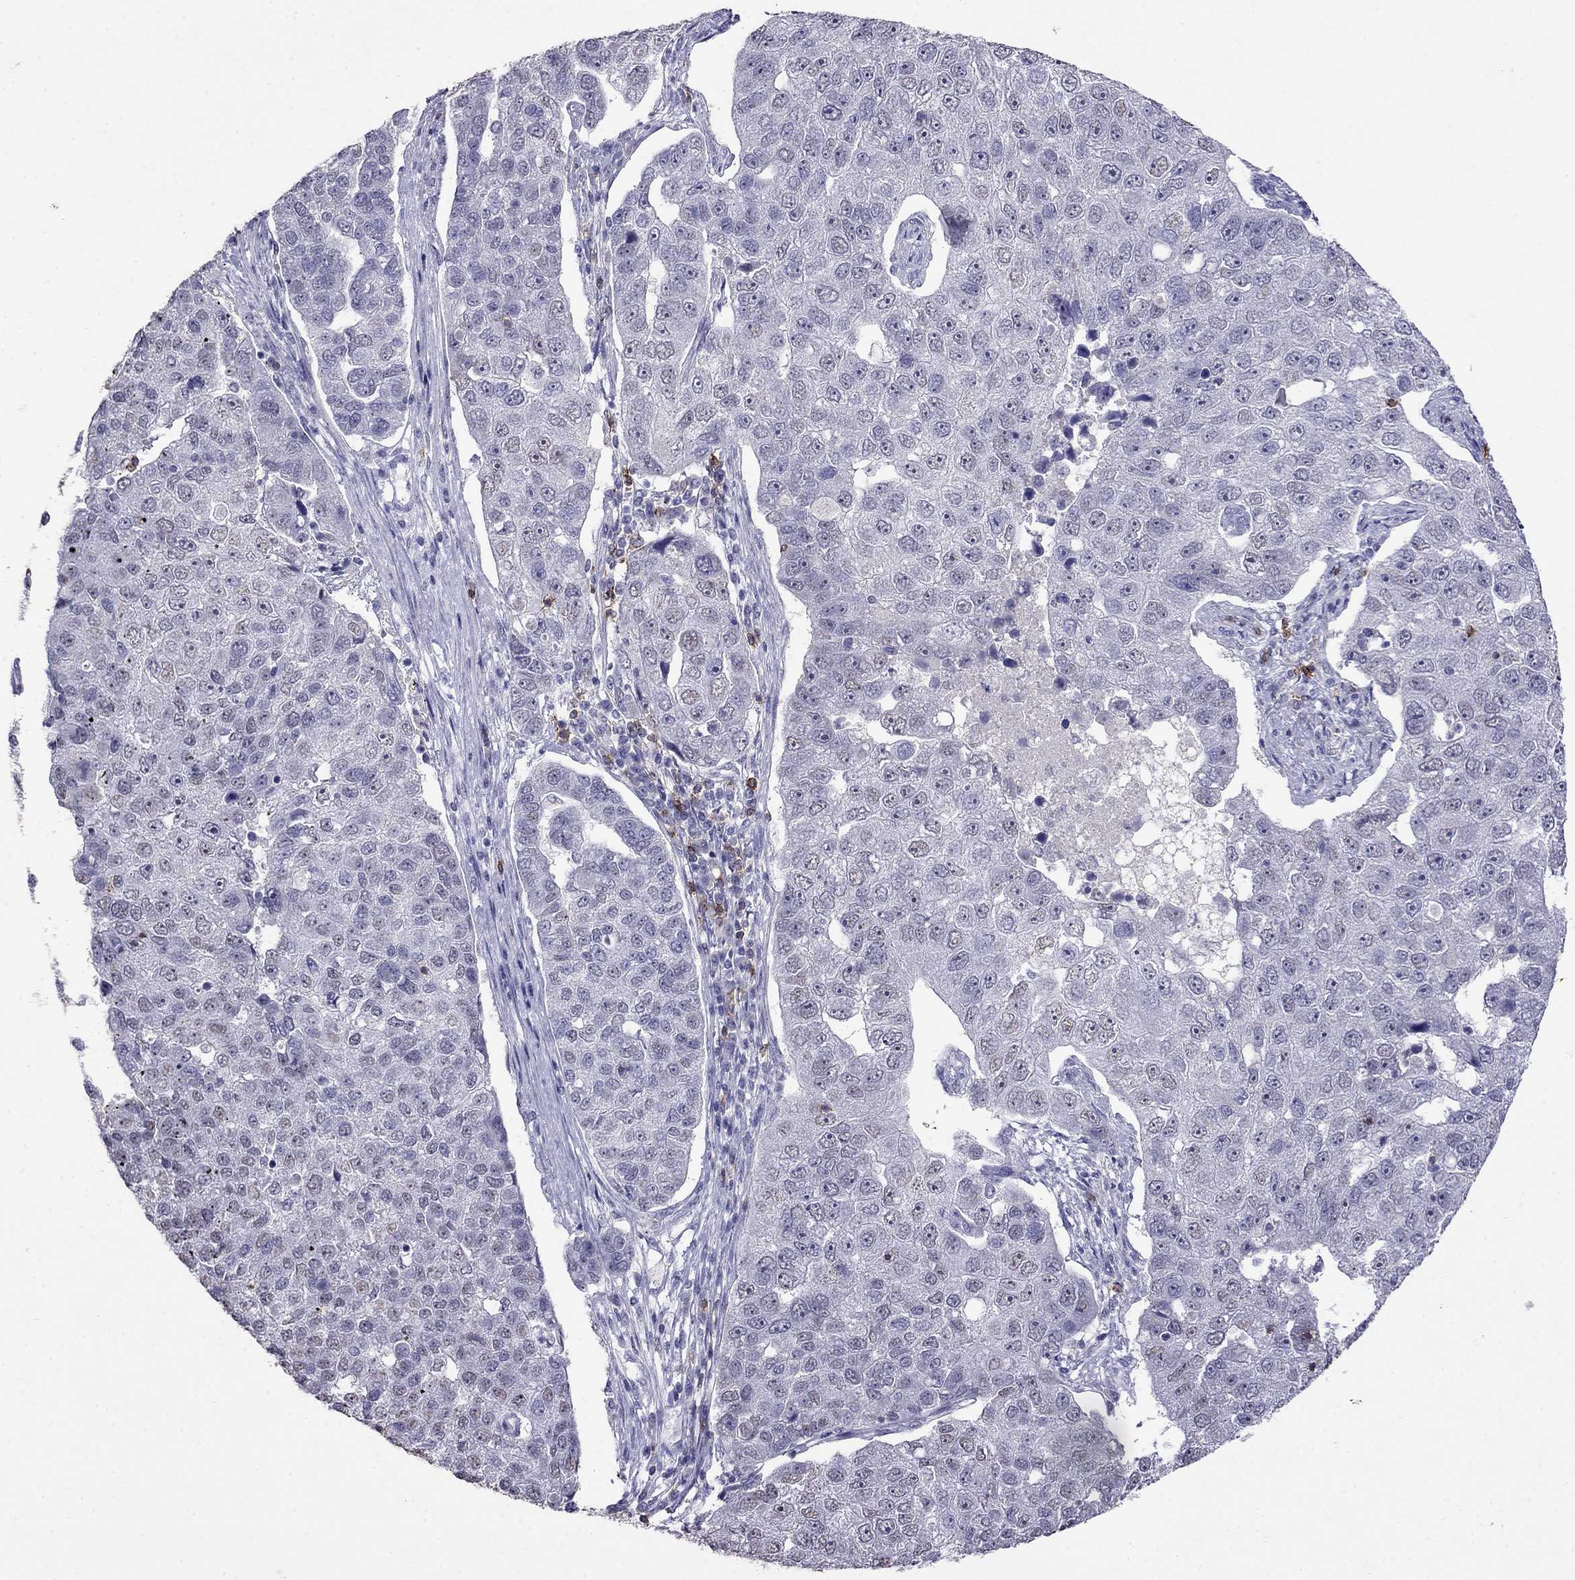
{"staining": {"intensity": "negative", "quantity": "none", "location": "none"}, "tissue": "pancreatic cancer", "cell_type": "Tumor cells", "image_type": "cancer", "snomed": [{"axis": "morphology", "description": "Adenocarcinoma, NOS"}, {"axis": "topography", "description": "Pancreas"}], "caption": "Pancreatic cancer stained for a protein using IHC exhibits no positivity tumor cells.", "gene": "CD8B", "patient": {"sex": "female", "age": 61}}